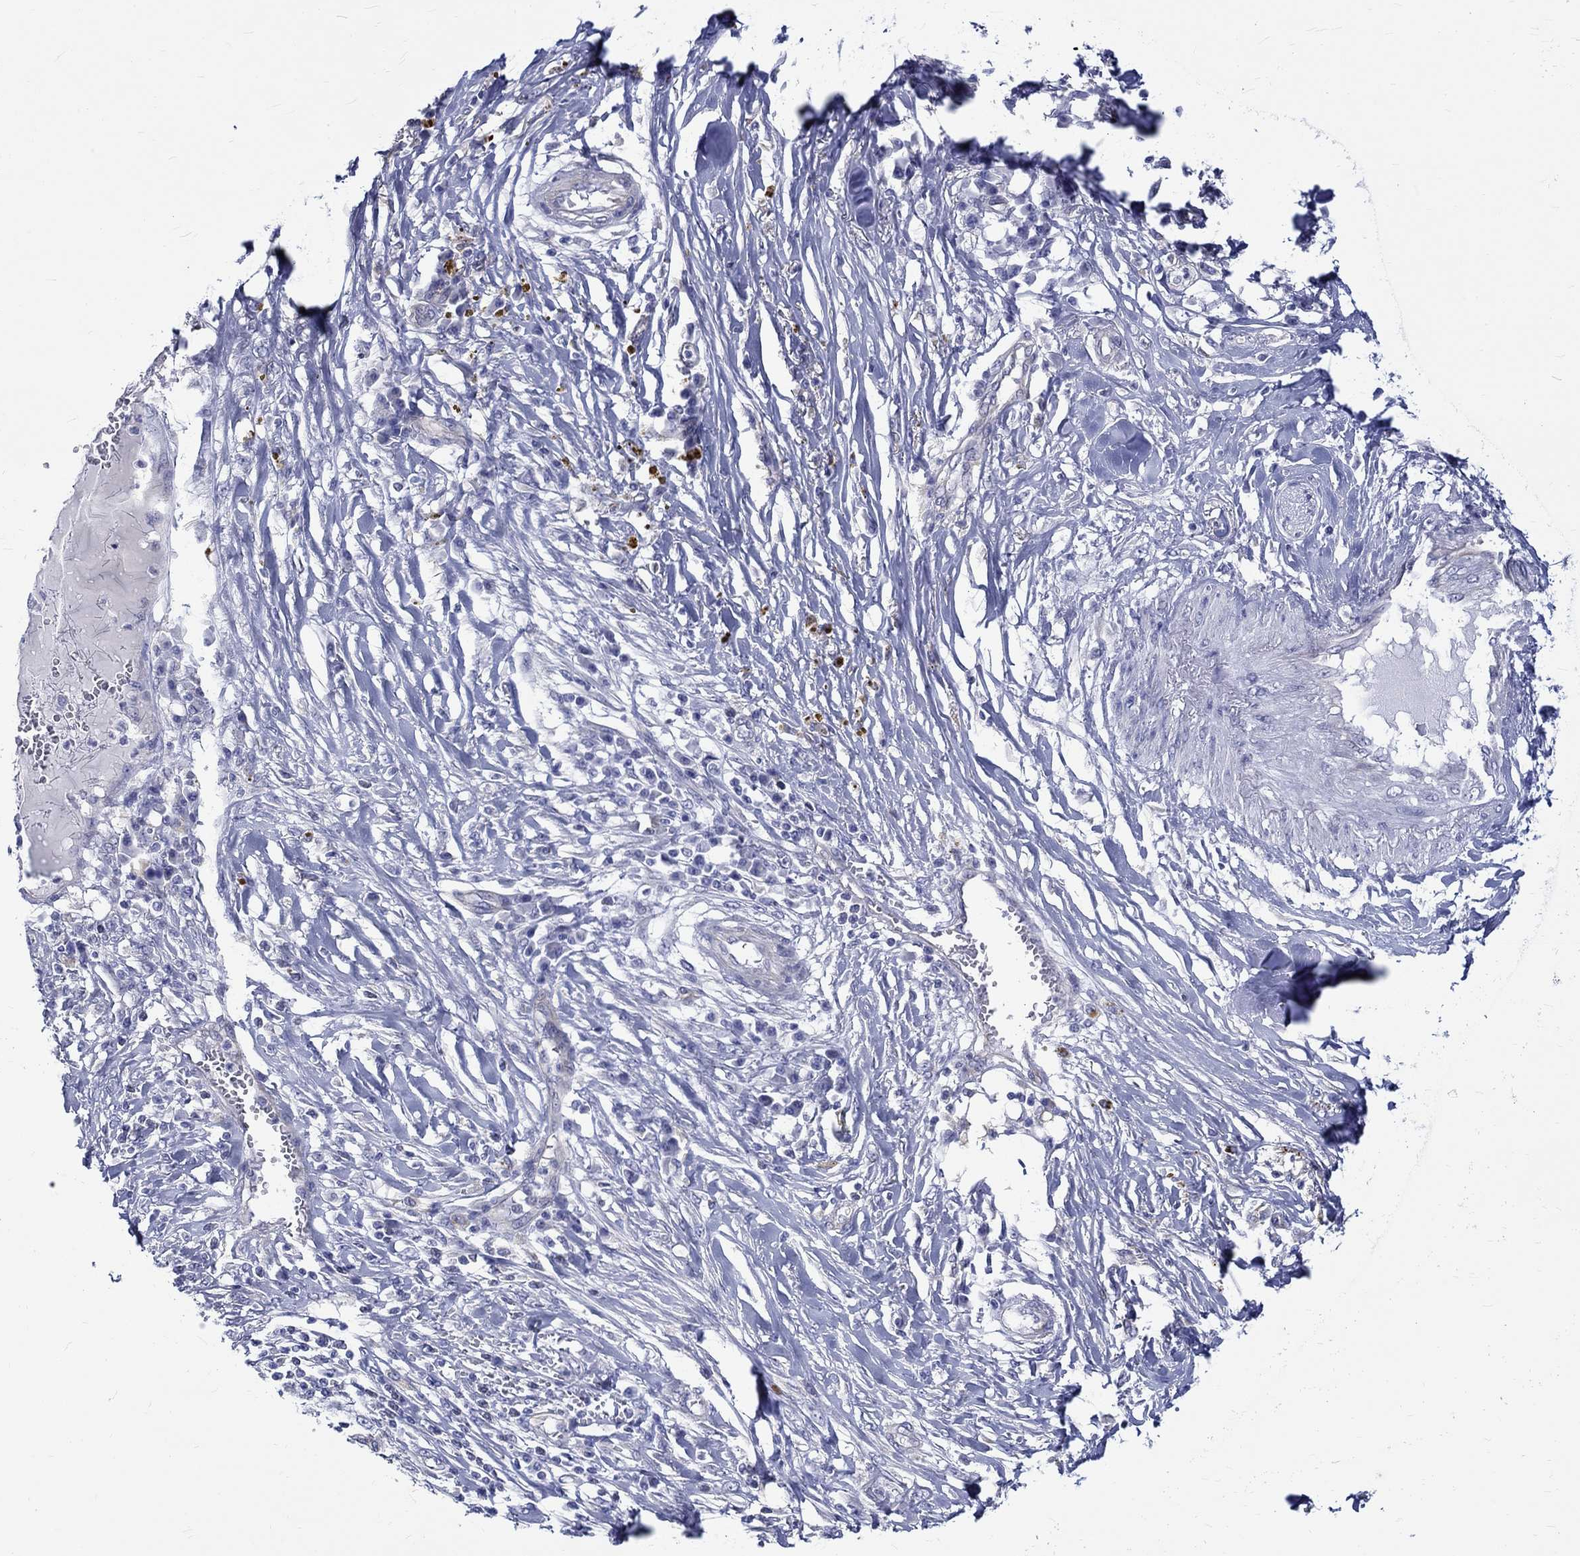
{"staining": {"intensity": "negative", "quantity": "none", "location": "none"}, "tissue": "skin cancer", "cell_type": "Tumor cells", "image_type": "cancer", "snomed": [{"axis": "morphology", "description": "Squamous cell carcinoma, NOS"}, {"axis": "topography", "description": "Skin"}], "caption": "IHC micrograph of human skin cancer (squamous cell carcinoma) stained for a protein (brown), which reveals no expression in tumor cells.", "gene": "SH2D7", "patient": {"sex": "male", "age": 82}}